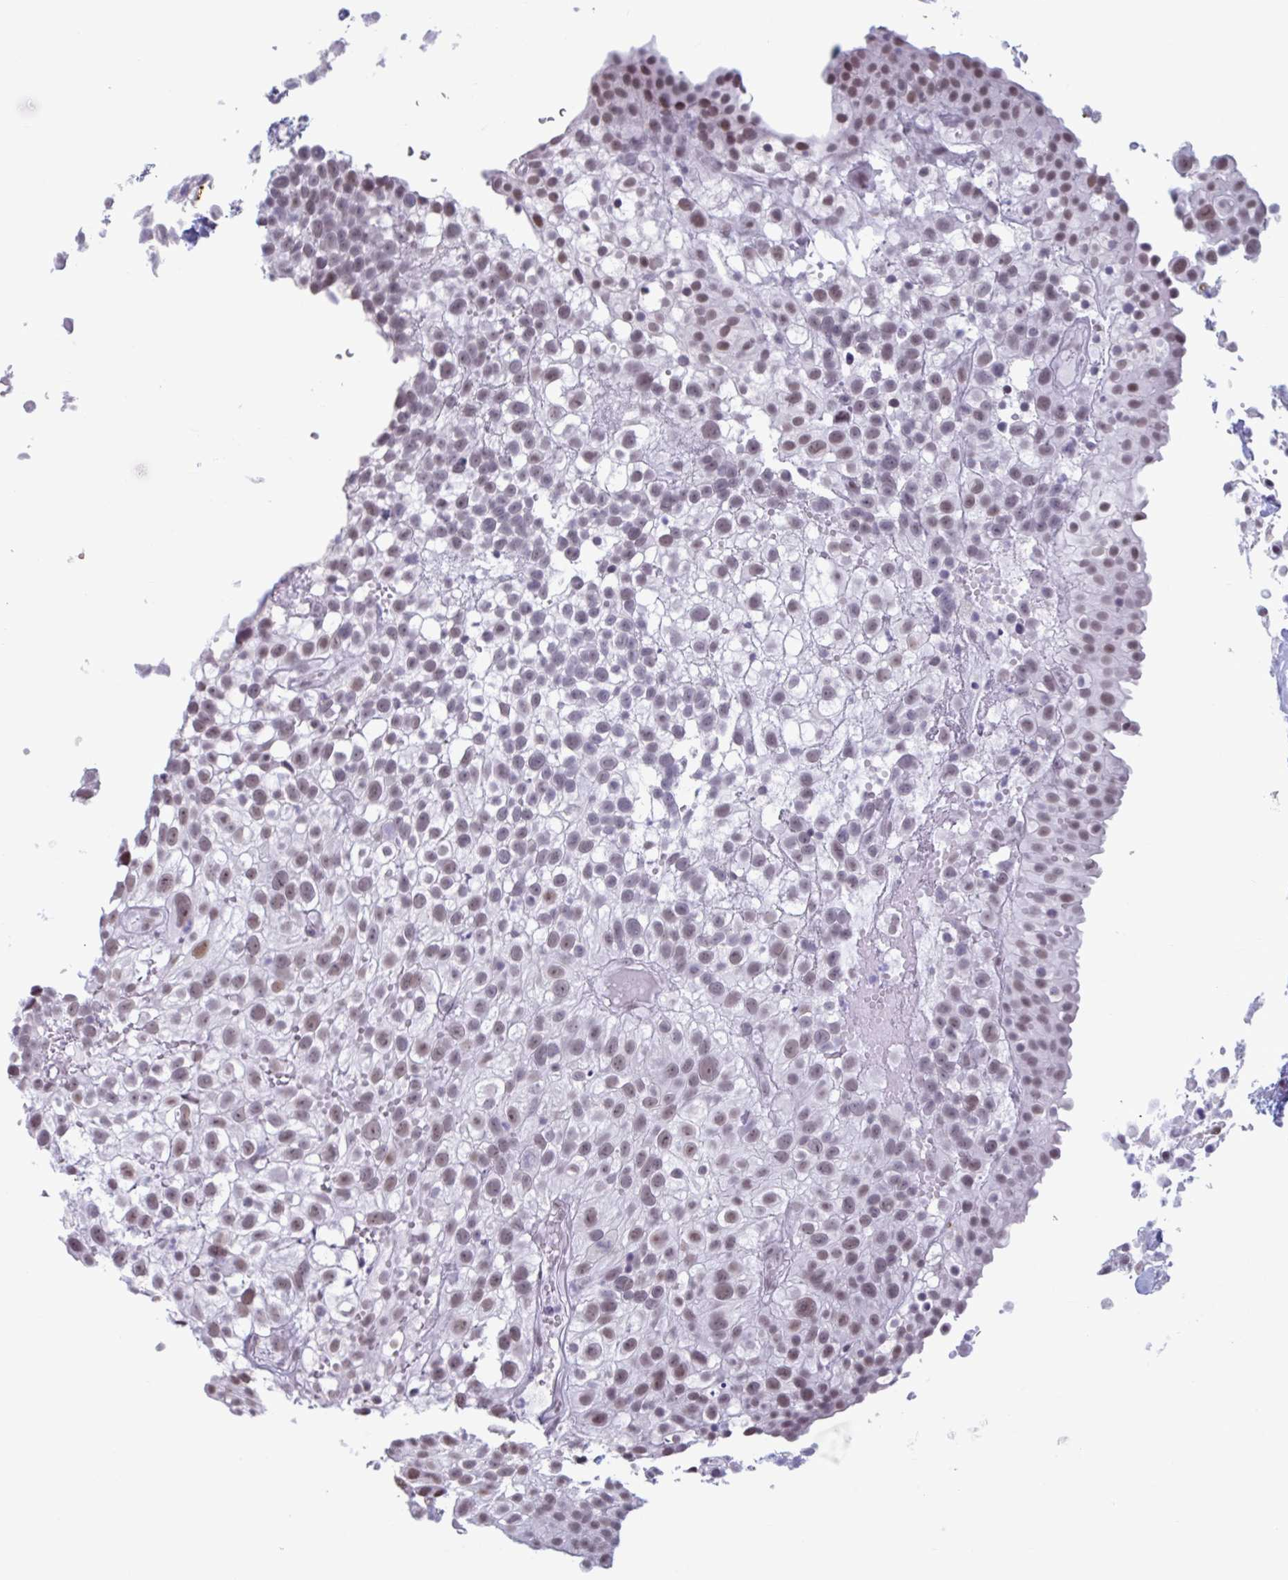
{"staining": {"intensity": "weak", "quantity": "25%-75%", "location": "nuclear"}, "tissue": "urothelial cancer", "cell_type": "Tumor cells", "image_type": "cancer", "snomed": [{"axis": "morphology", "description": "Urothelial carcinoma, High grade"}, {"axis": "topography", "description": "Urinary bladder"}], "caption": "Tumor cells show low levels of weak nuclear positivity in approximately 25%-75% of cells in human urothelial cancer. The staining was performed using DAB to visualize the protein expression in brown, while the nuclei were stained in blue with hematoxylin (Magnification: 20x).", "gene": "MSMB", "patient": {"sex": "male", "age": 56}}